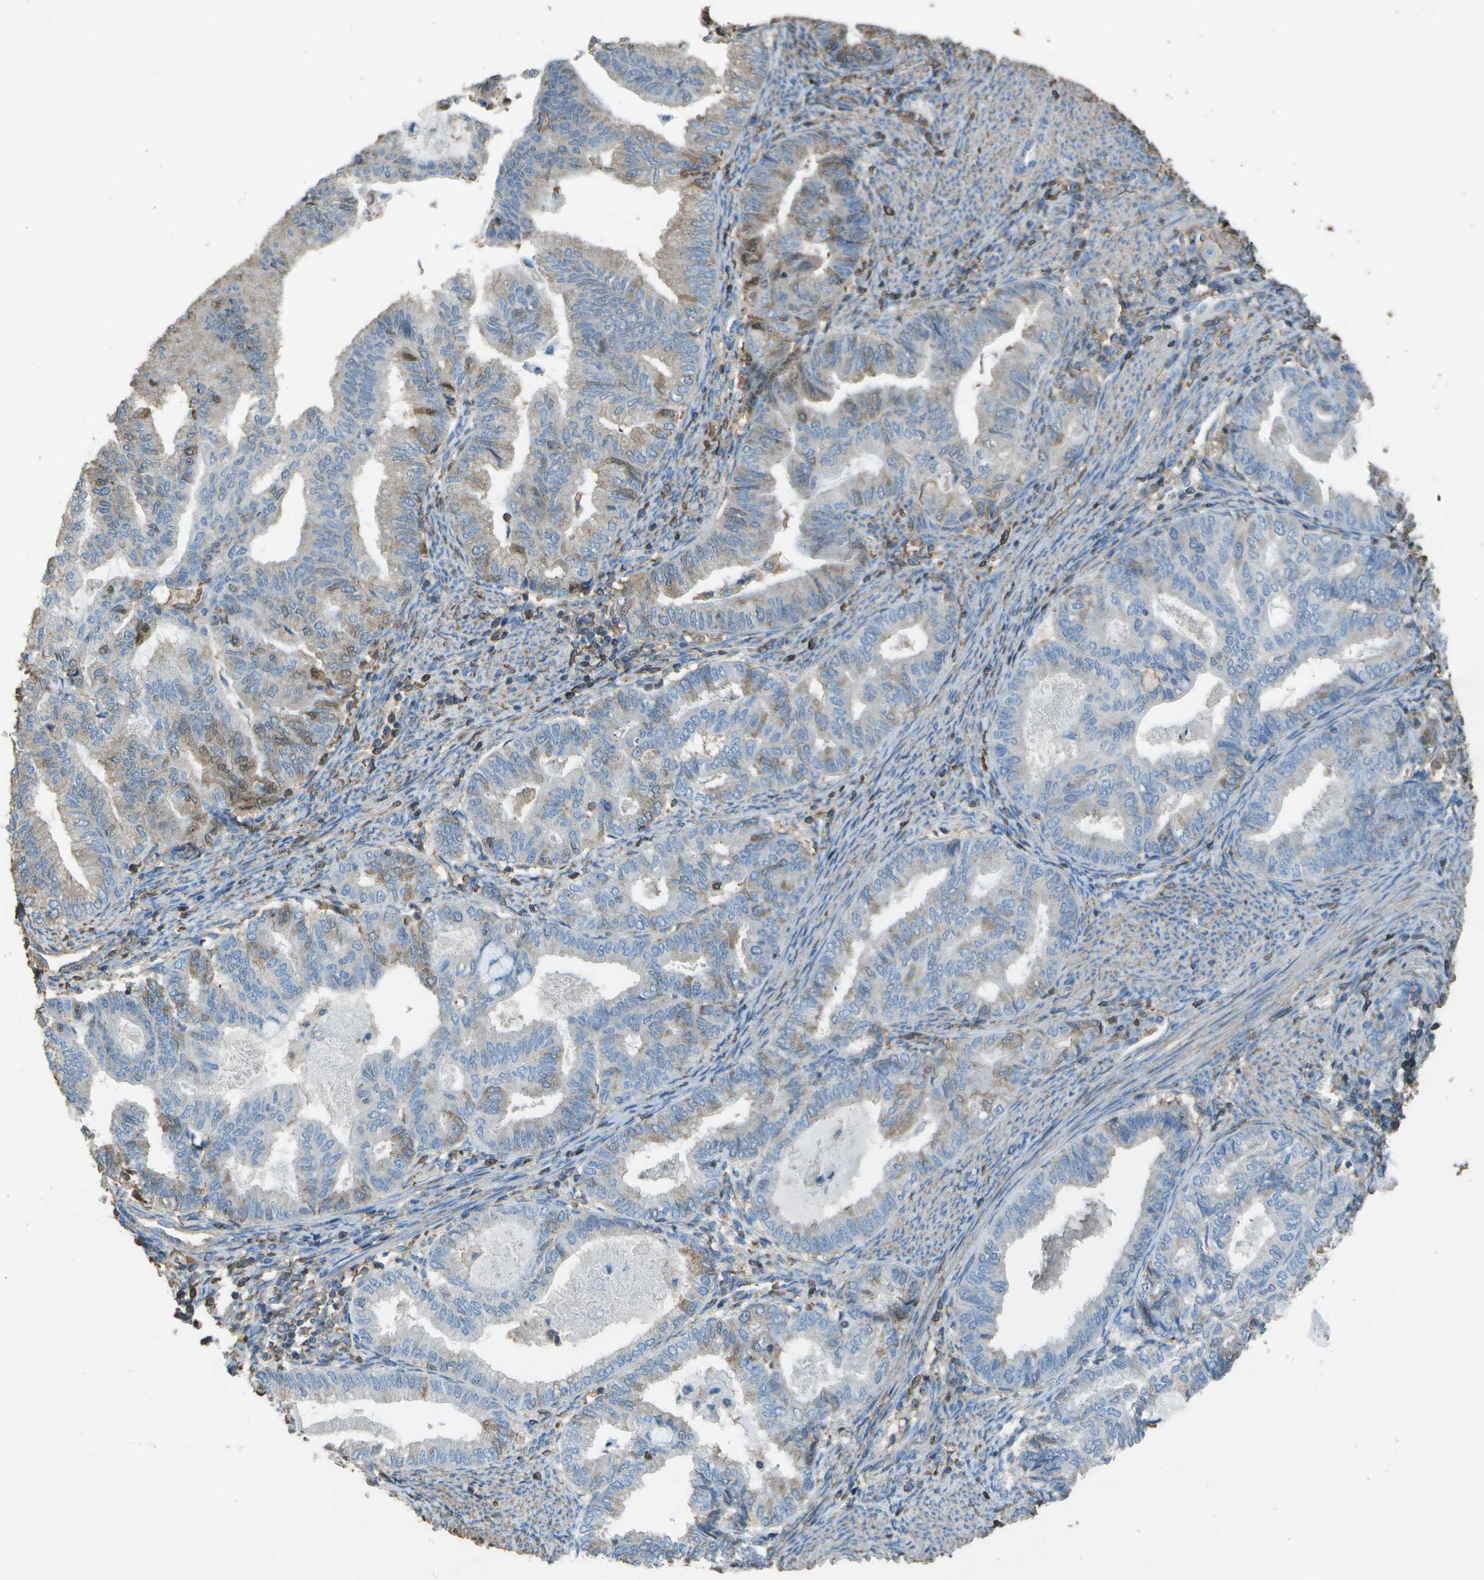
{"staining": {"intensity": "weak", "quantity": "<25%", "location": "cytoplasmic/membranous"}, "tissue": "endometrial cancer", "cell_type": "Tumor cells", "image_type": "cancer", "snomed": [{"axis": "morphology", "description": "Adenocarcinoma, NOS"}, {"axis": "topography", "description": "Endometrium"}], "caption": "Endometrial cancer (adenocarcinoma) stained for a protein using immunohistochemistry exhibits no positivity tumor cells.", "gene": "CYP4F11", "patient": {"sex": "female", "age": 79}}